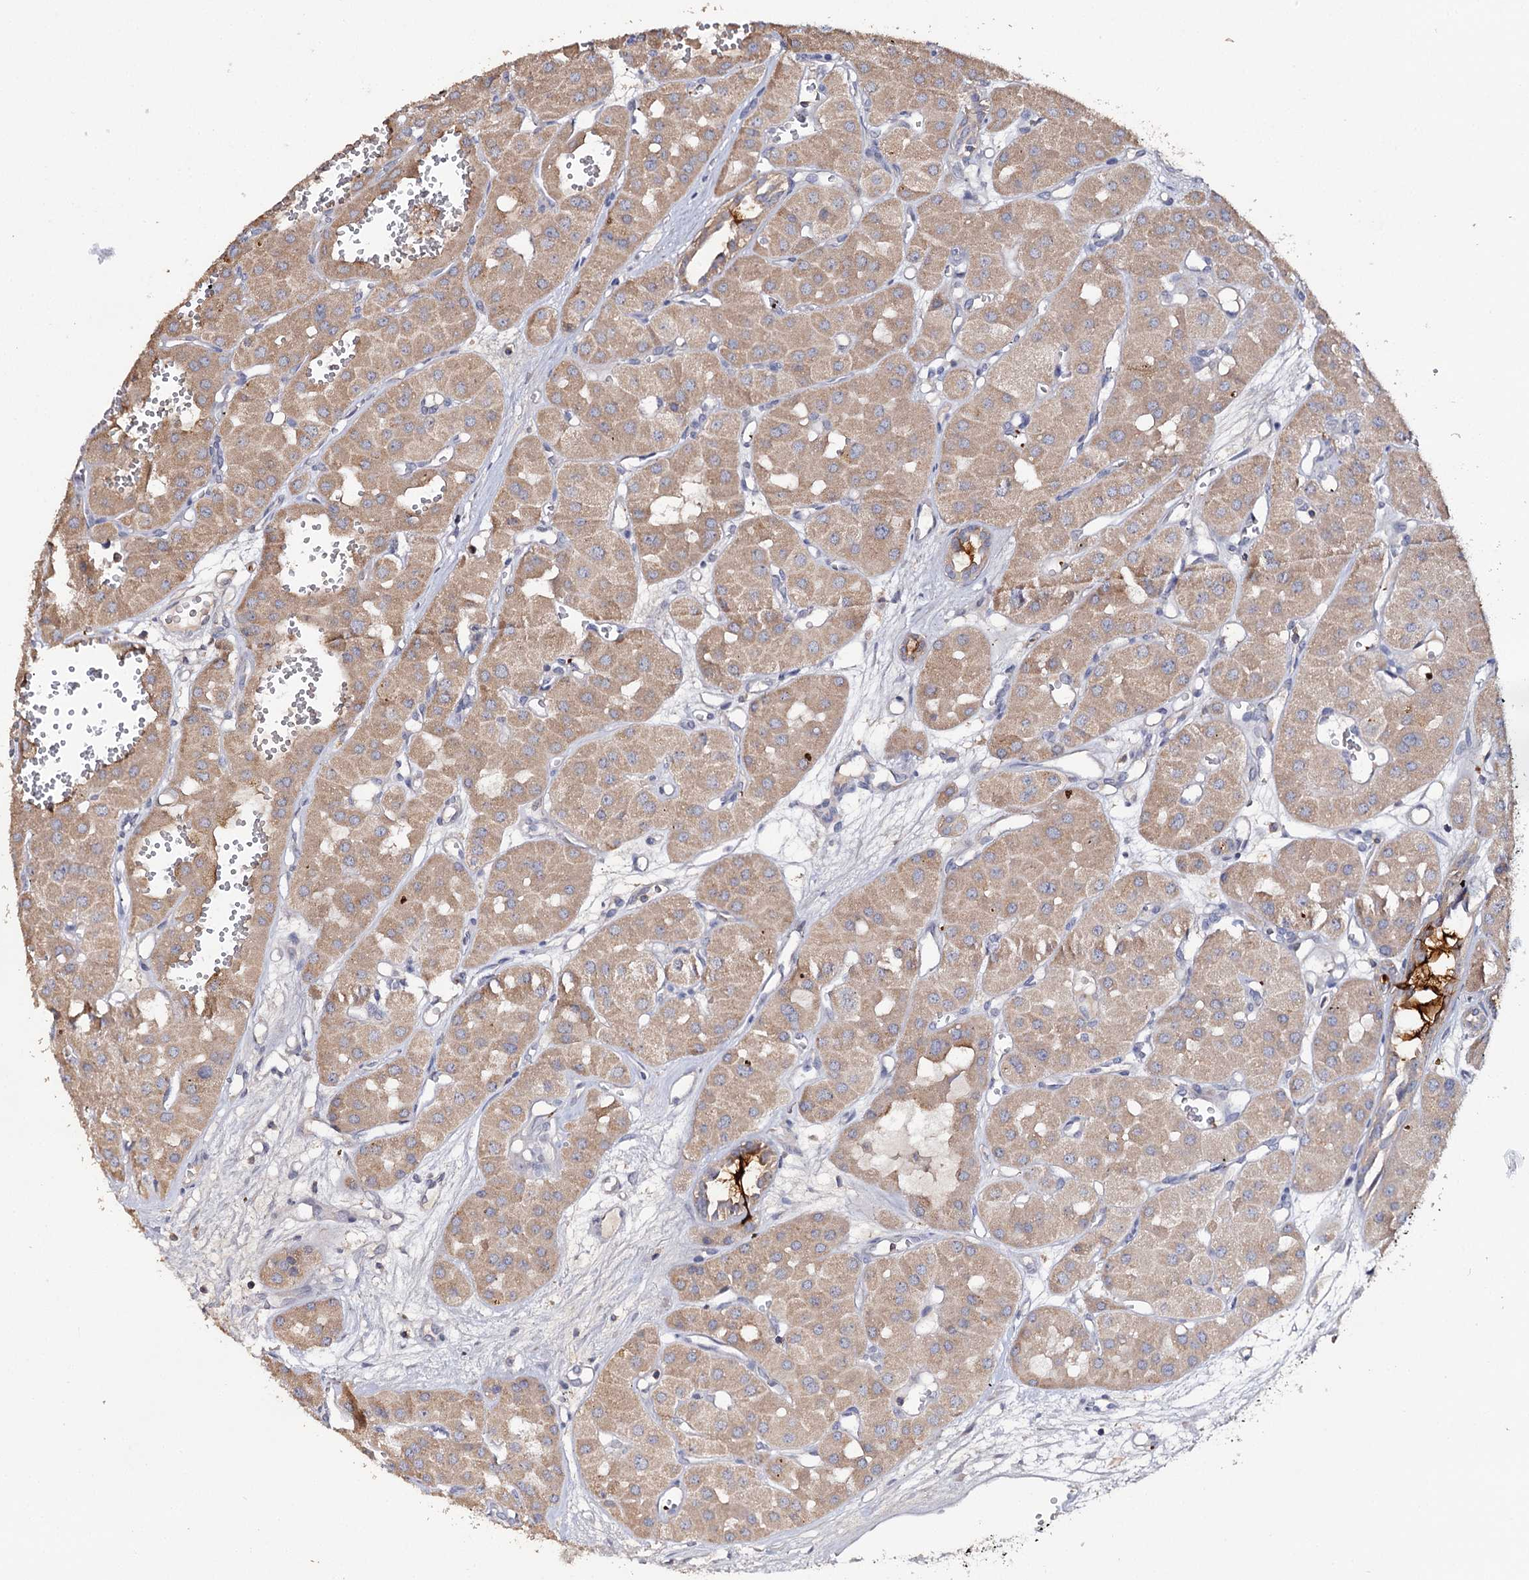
{"staining": {"intensity": "moderate", "quantity": ">75%", "location": "cytoplasmic/membranous"}, "tissue": "renal cancer", "cell_type": "Tumor cells", "image_type": "cancer", "snomed": [{"axis": "morphology", "description": "Carcinoma, NOS"}, {"axis": "topography", "description": "Kidney"}], "caption": "Protein expression analysis of renal cancer (carcinoma) exhibits moderate cytoplasmic/membranous positivity in about >75% of tumor cells. Using DAB (3,3'-diaminobenzidine) (brown) and hematoxylin (blue) stains, captured at high magnification using brightfield microscopy.", "gene": "DNAH6", "patient": {"sex": "female", "age": 75}}